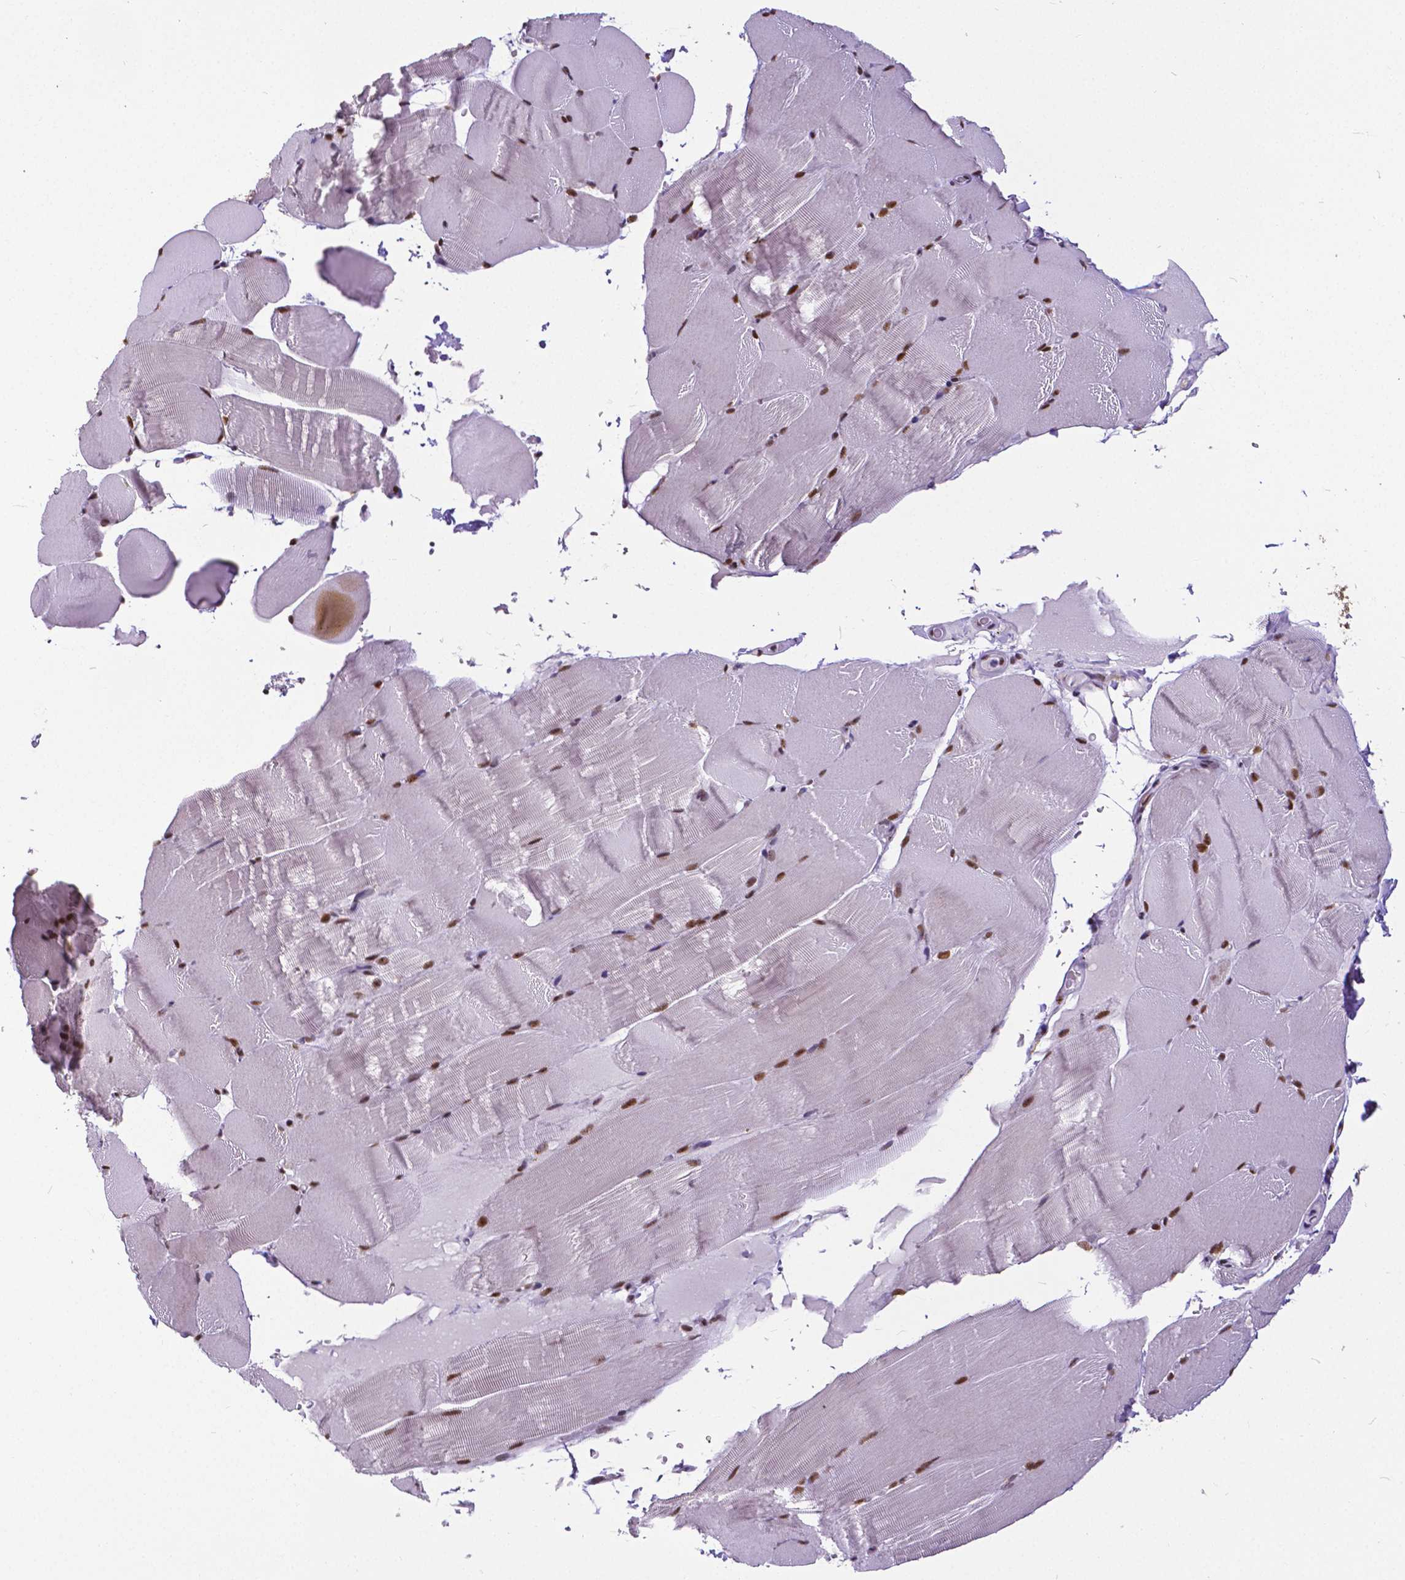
{"staining": {"intensity": "moderate", "quantity": "<25%", "location": "nuclear"}, "tissue": "skeletal muscle", "cell_type": "Myocytes", "image_type": "normal", "snomed": [{"axis": "morphology", "description": "Normal tissue, NOS"}, {"axis": "topography", "description": "Skeletal muscle"}], "caption": "This micrograph demonstrates immunohistochemistry staining of normal skeletal muscle, with low moderate nuclear positivity in approximately <25% of myocytes.", "gene": "ATRX", "patient": {"sex": "female", "age": 37}}